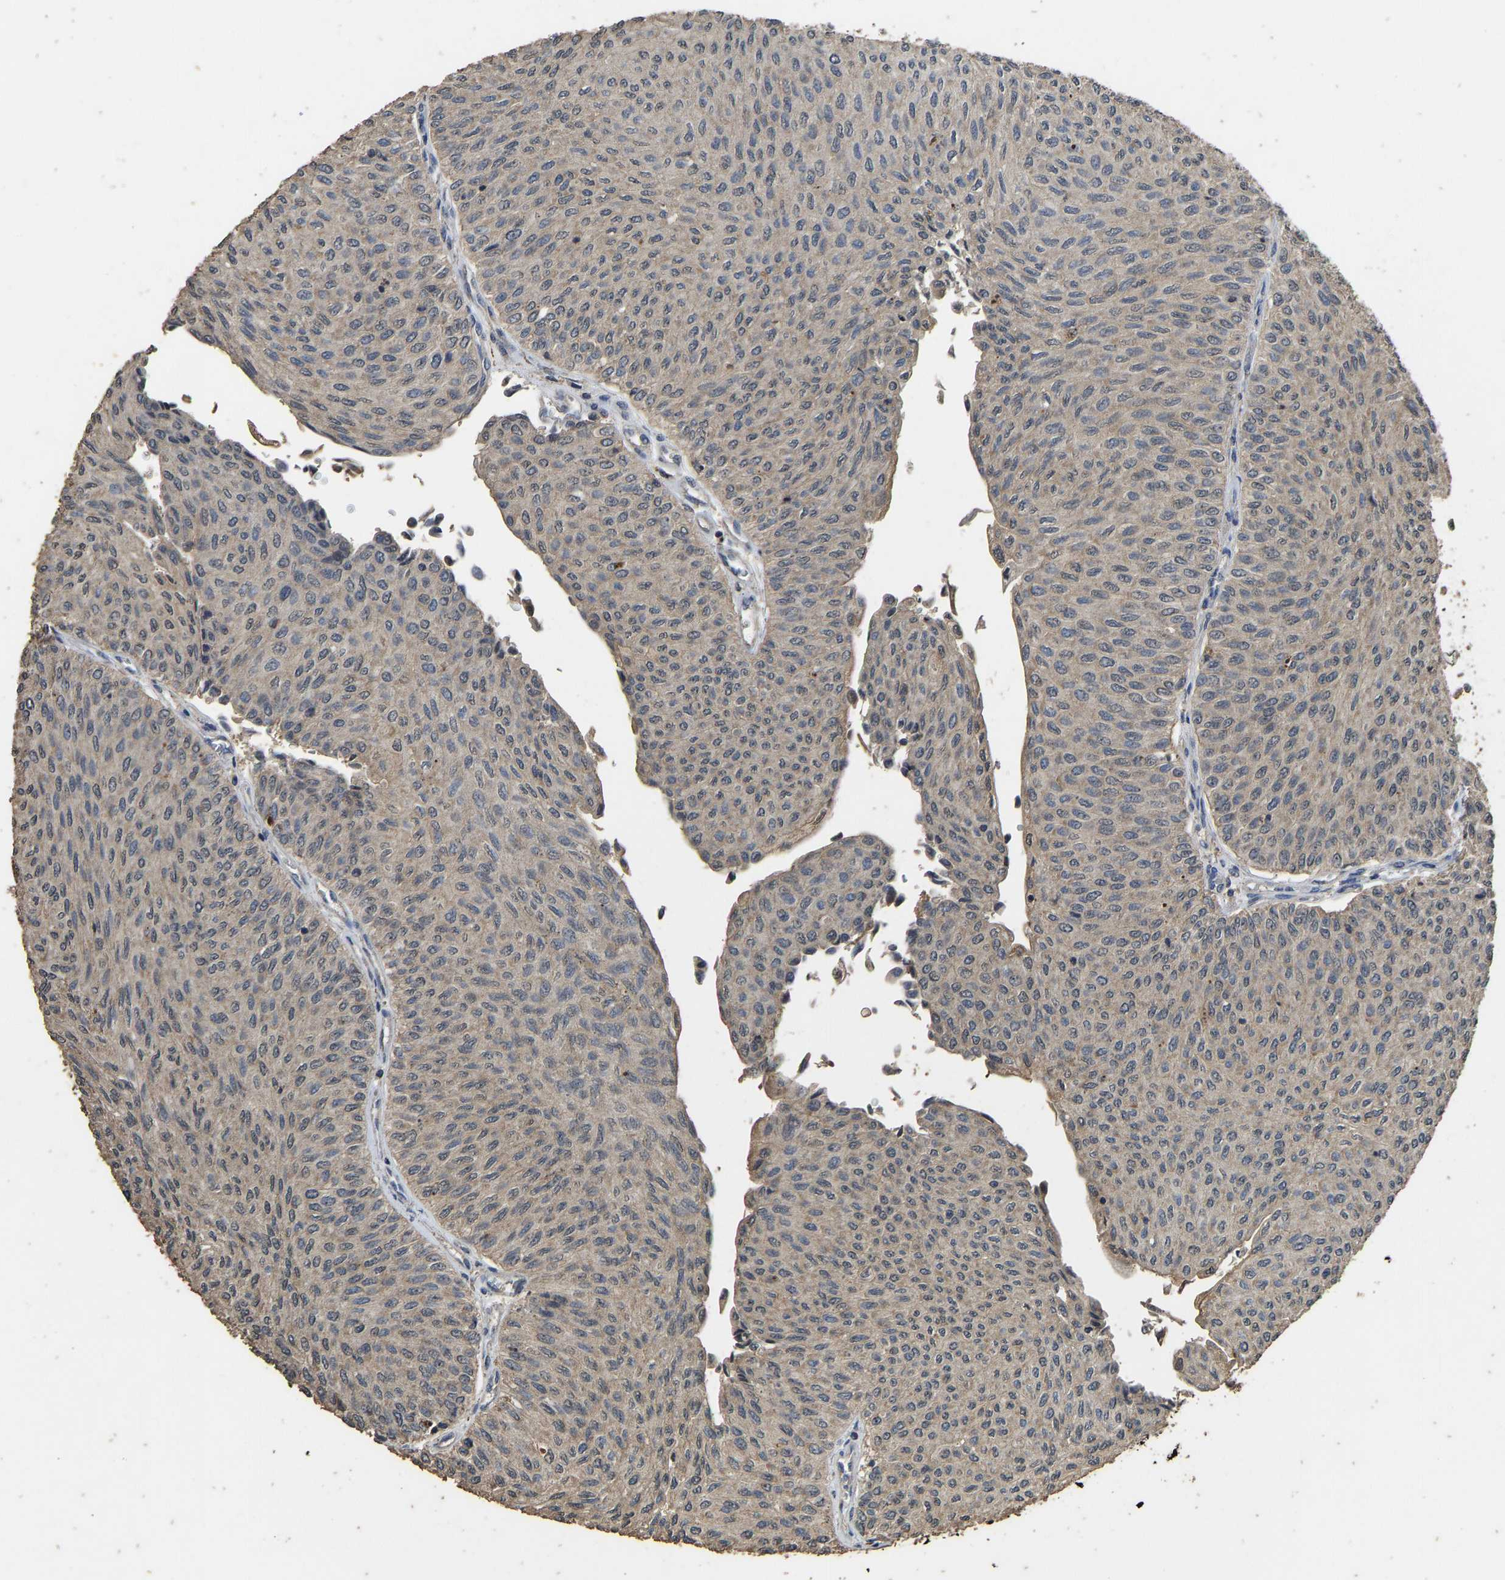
{"staining": {"intensity": "weak", "quantity": ">75%", "location": "cytoplasmic/membranous"}, "tissue": "urothelial cancer", "cell_type": "Tumor cells", "image_type": "cancer", "snomed": [{"axis": "morphology", "description": "Urothelial carcinoma, Low grade"}, {"axis": "topography", "description": "Urinary bladder"}], "caption": "Tumor cells show low levels of weak cytoplasmic/membranous expression in approximately >75% of cells in human urothelial cancer.", "gene": "CIDEC", "patient": {"sex": "male", "age": 78}}